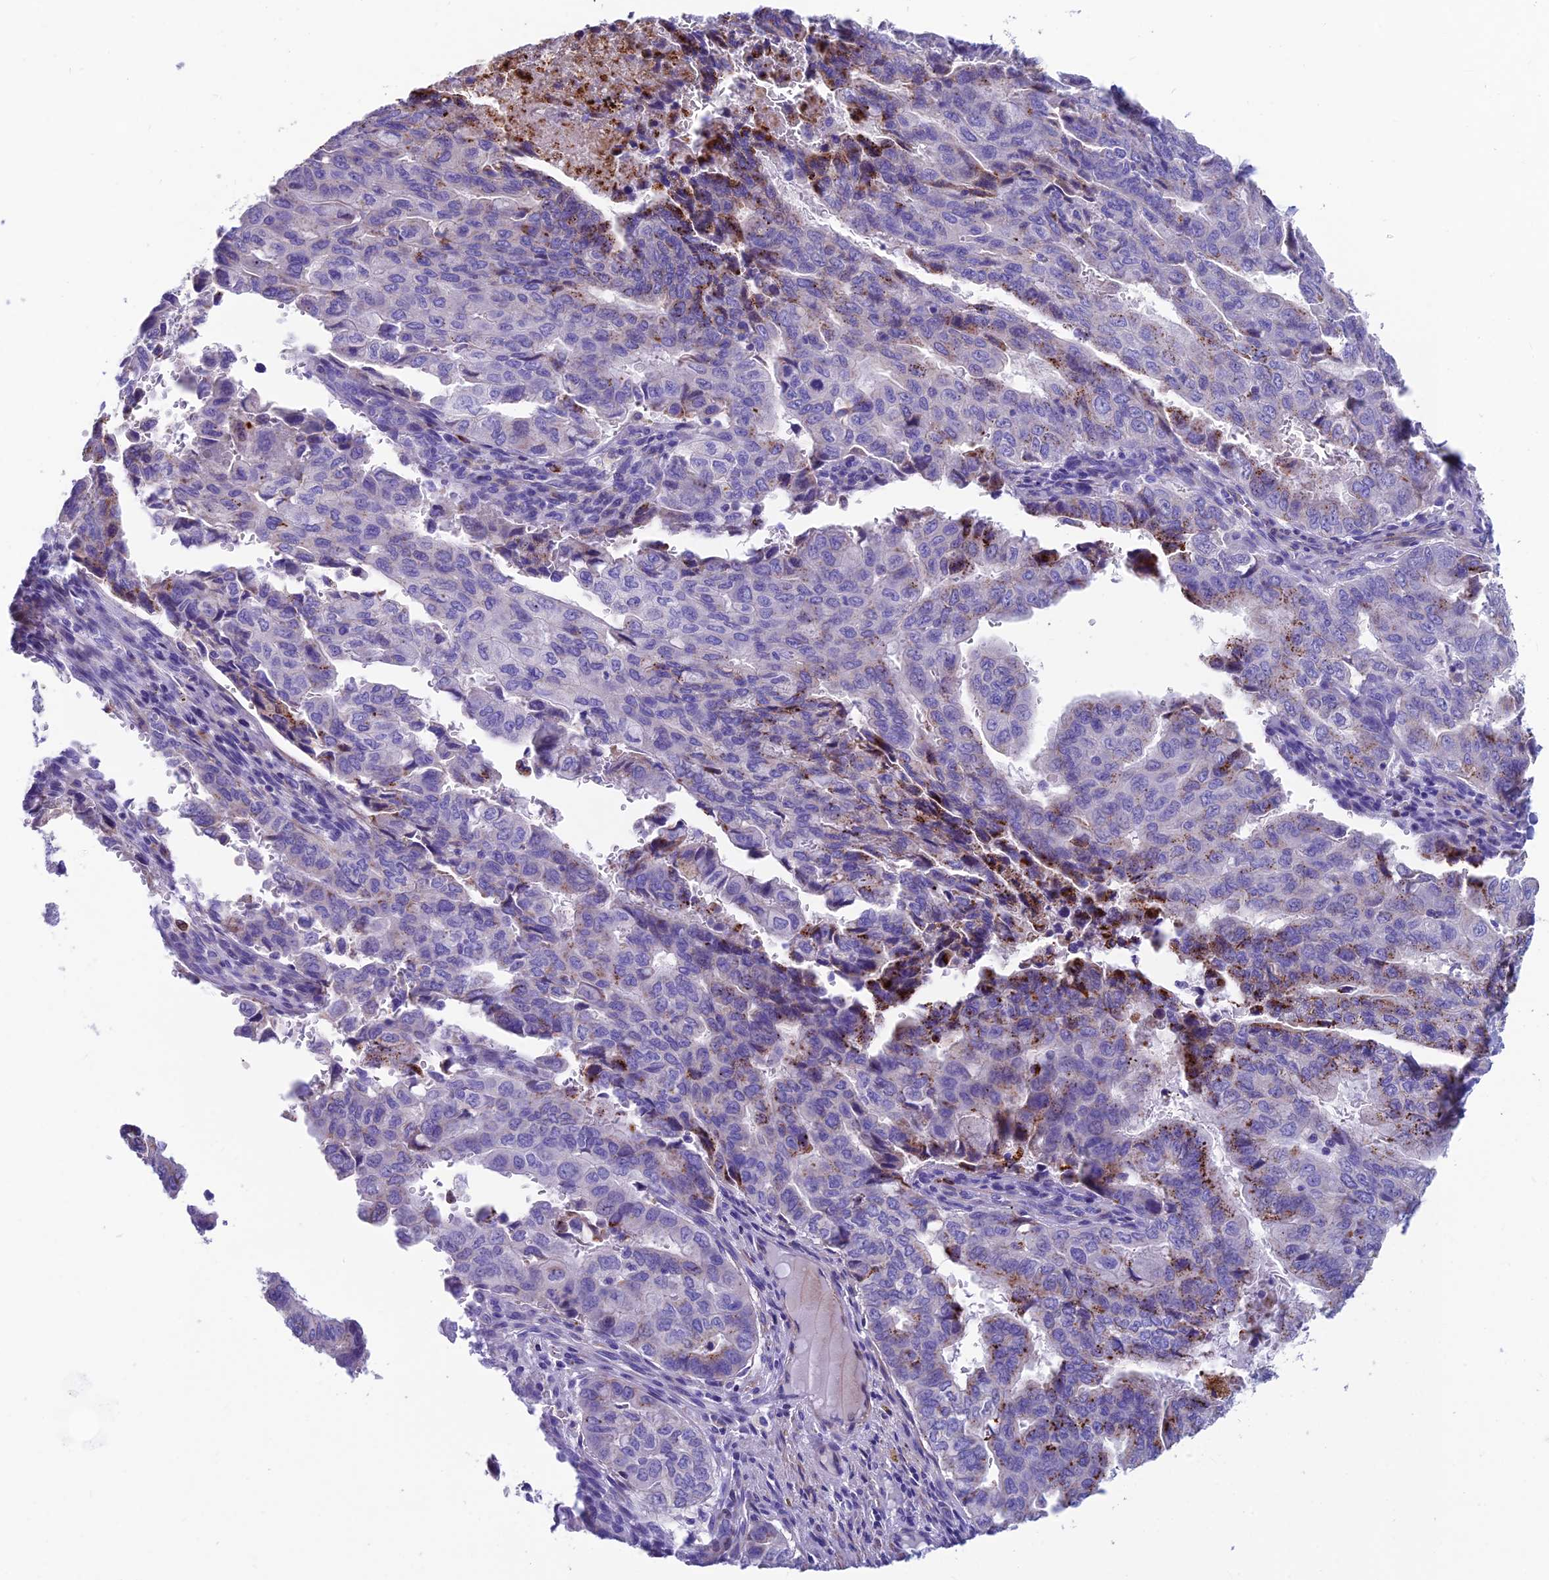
{"staining": {"intensity": "moderate", "quantity": "<25%", "location": "cytoplasmic/membranous"}, "tissue": "pancreatic cancer", "cell_type": "Tumor cells", "image_type": "cancer", "snomed": [{"axis": "morphology", "description": "Adenocarcinoma, NOS"}, {"axis": "topography", "description": "Pancreas"}], "caption": "IHC staining of adenocarcinoma (pancreatic), which demonstrates low levels of moderate cytoplasmic/membranous positivity in about <25% of tumor cells indicating moderate cytoplasmic/membranous protein staining. The staining was performed using DAB (brown) for protein detection and nuclei were counterstained in hematoxylin (blue).", "gene": "GNG11", "patient": {"sex": "male", "age": 51}}